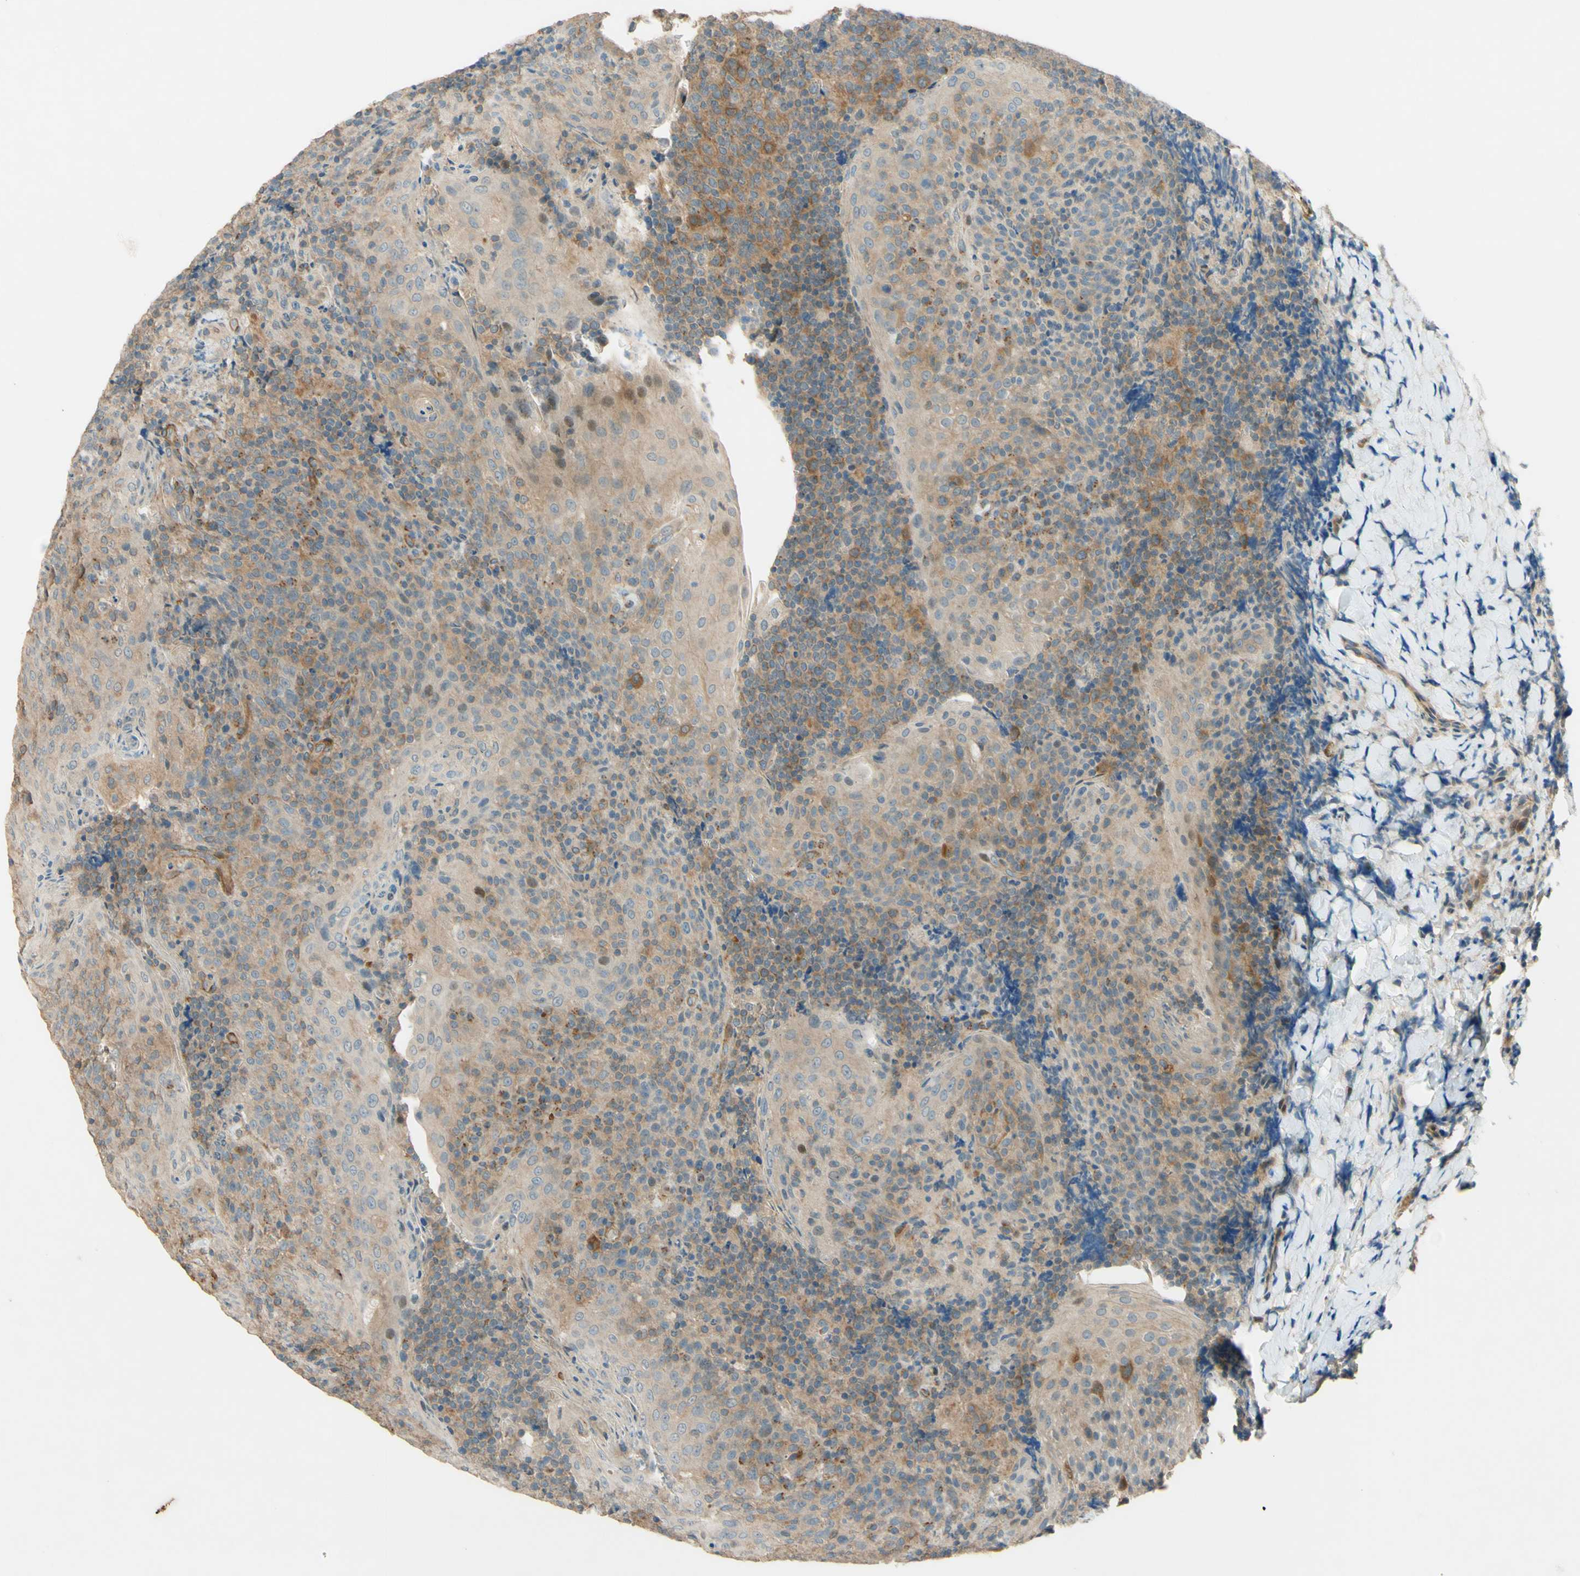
{"staining": {"intensity": "moderate", "quantity": ">75%", "location": "cytoplasmic/membranous"}, "tissue": "tonsil", "cell_type": "Germinal center cells", "image_type": "normal", "snomed": [{"axis": "morphology", "description": "Normal tissue, NOS"}, {"axis": "topography", "description": "Tonsil"}], "caption": "Brown immunohistochemical staining in unremarkable tonsil exhibits moderate cytoplasmic/membranous staining in approximately >75% of germinal center cells.", "gene": "ADAM17", "patient": {"sex": "male", "age": 17}}